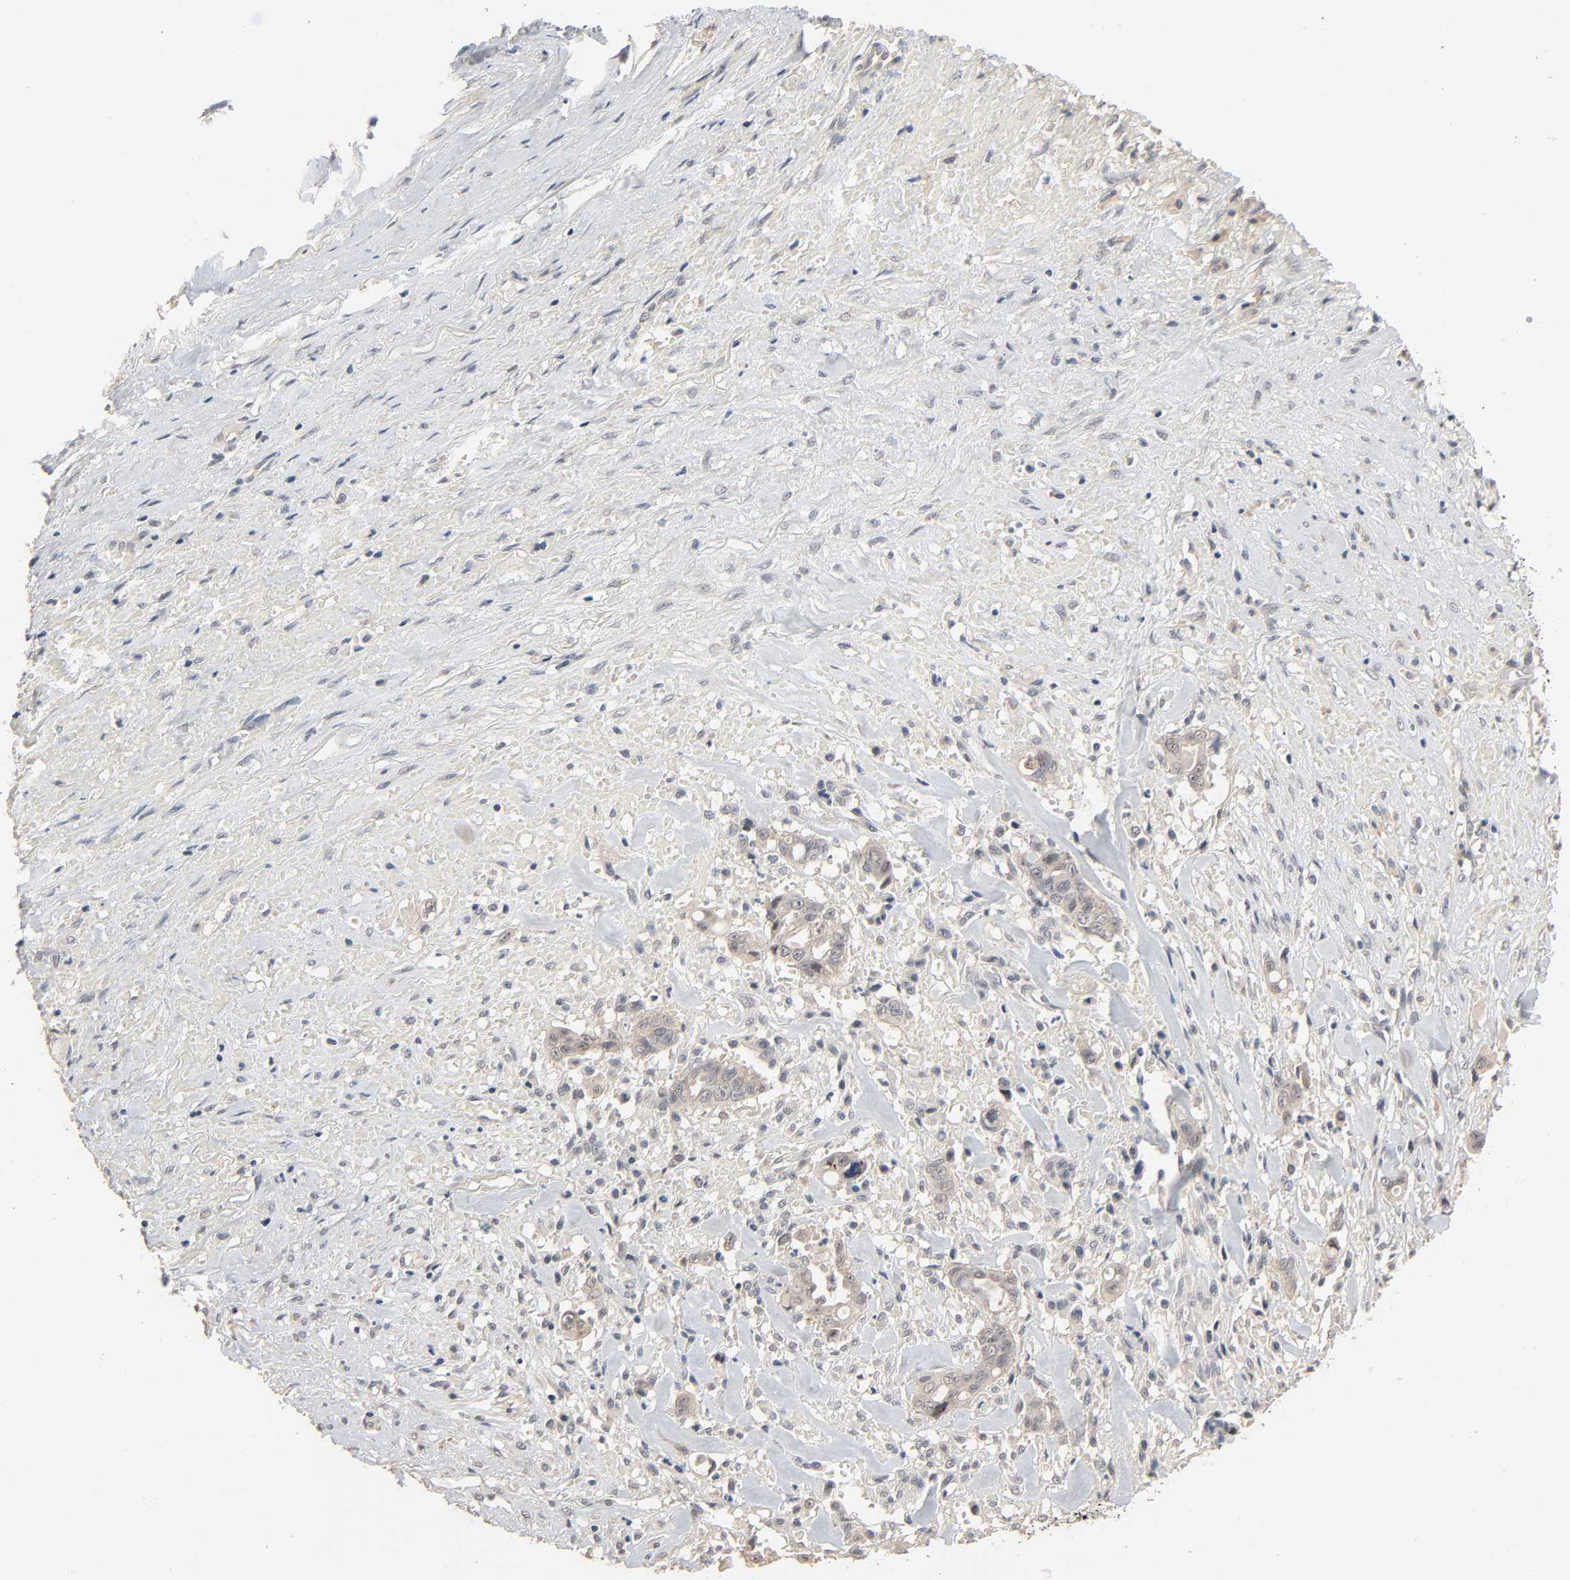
{"staining": {"intensity": "weak", "quantity": "<25%", "location": "cytoplasmic/membranous"}, "tissue": "liver cancer", "cell_type": "Tumor cells", "image_type": "cancer", "snomed": [{"axis": "morphology", "description": "Cholangiocarcinoma"}, {"axis": "topography", "description": "Liver"}], "caption": "There is no significant staining in tumor cells of liver cancer (cholangiocarcinoma).", "gene": "MAGEA8", "patient": {"sex": "female", "age": 70}}